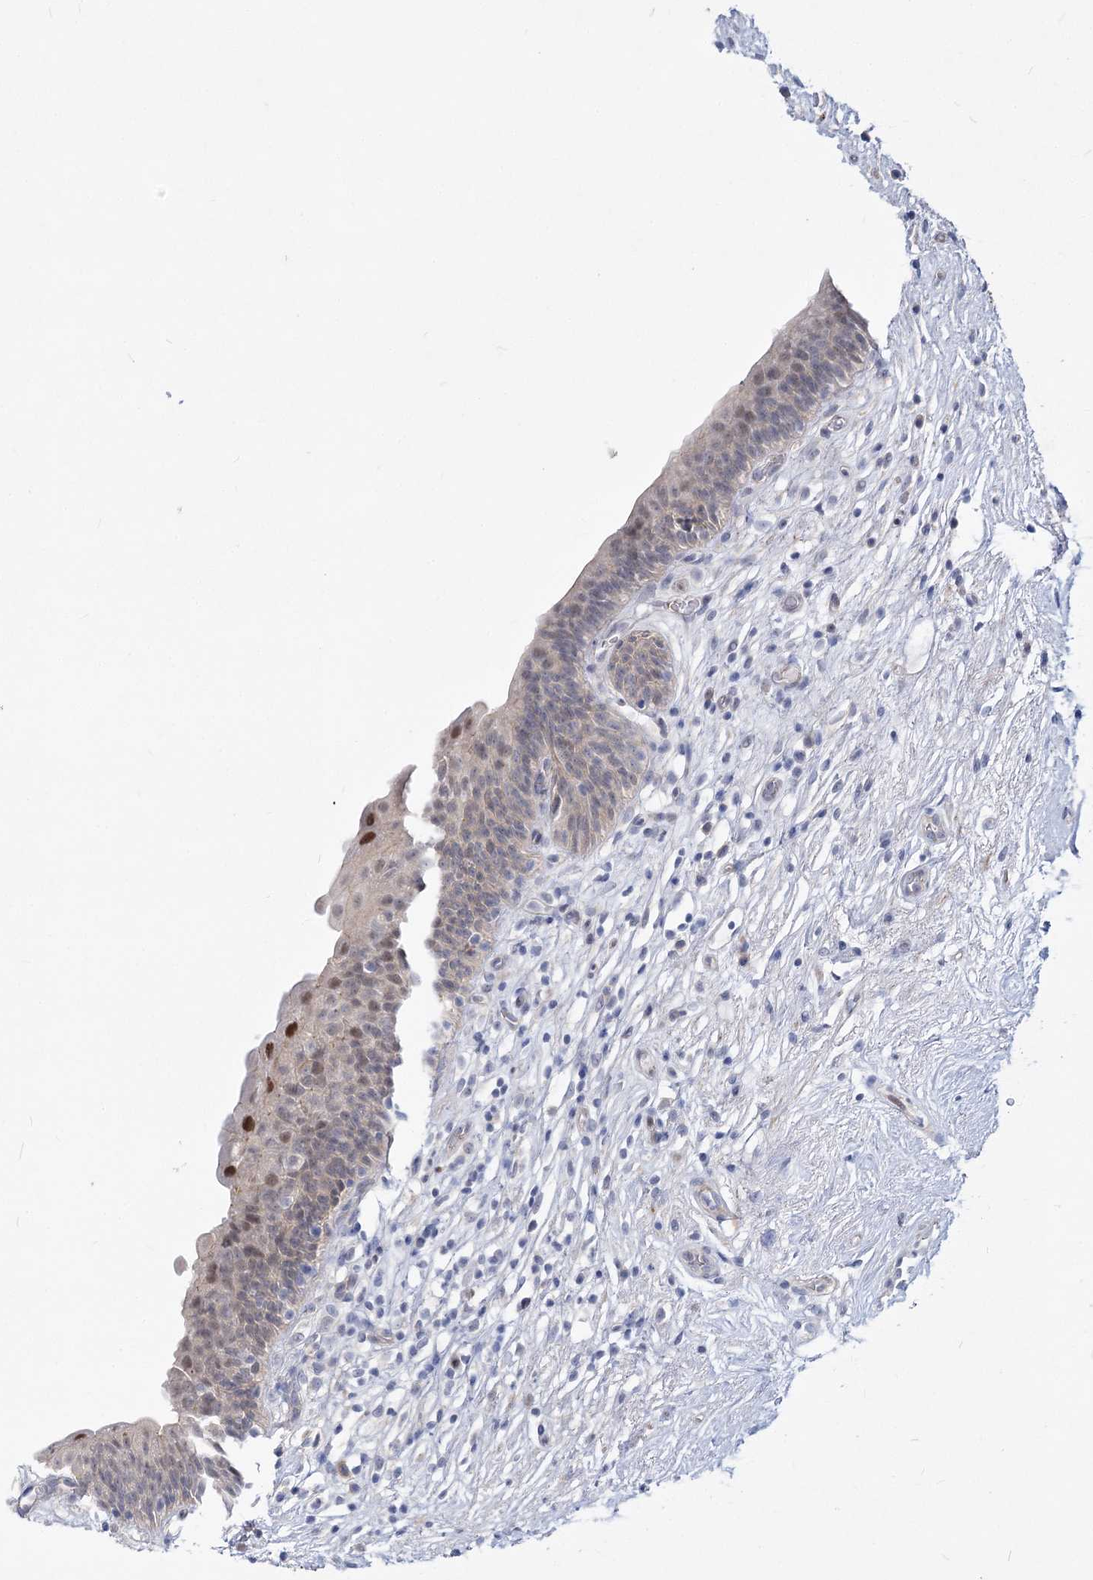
{"staining": {"intensity": "moderate", "quantity": "<25%", "location": "nuclear"}, "tissue": "urinary bladder", "cell_type": "Urothelial cells", "image_type": "normal", "snomed": [{"axis": "morphology", "description": "Normal tissue, NOS"}, {"axis": "topography", "description": "Urinary bladder"}], "caption": "Urothelial cells exhibit low levels of moderate nuclear expression in about <25% of cells in benign human urinary bladder.", "gene": "ARSI", "patient": {"sex": "male", "age": 83}}